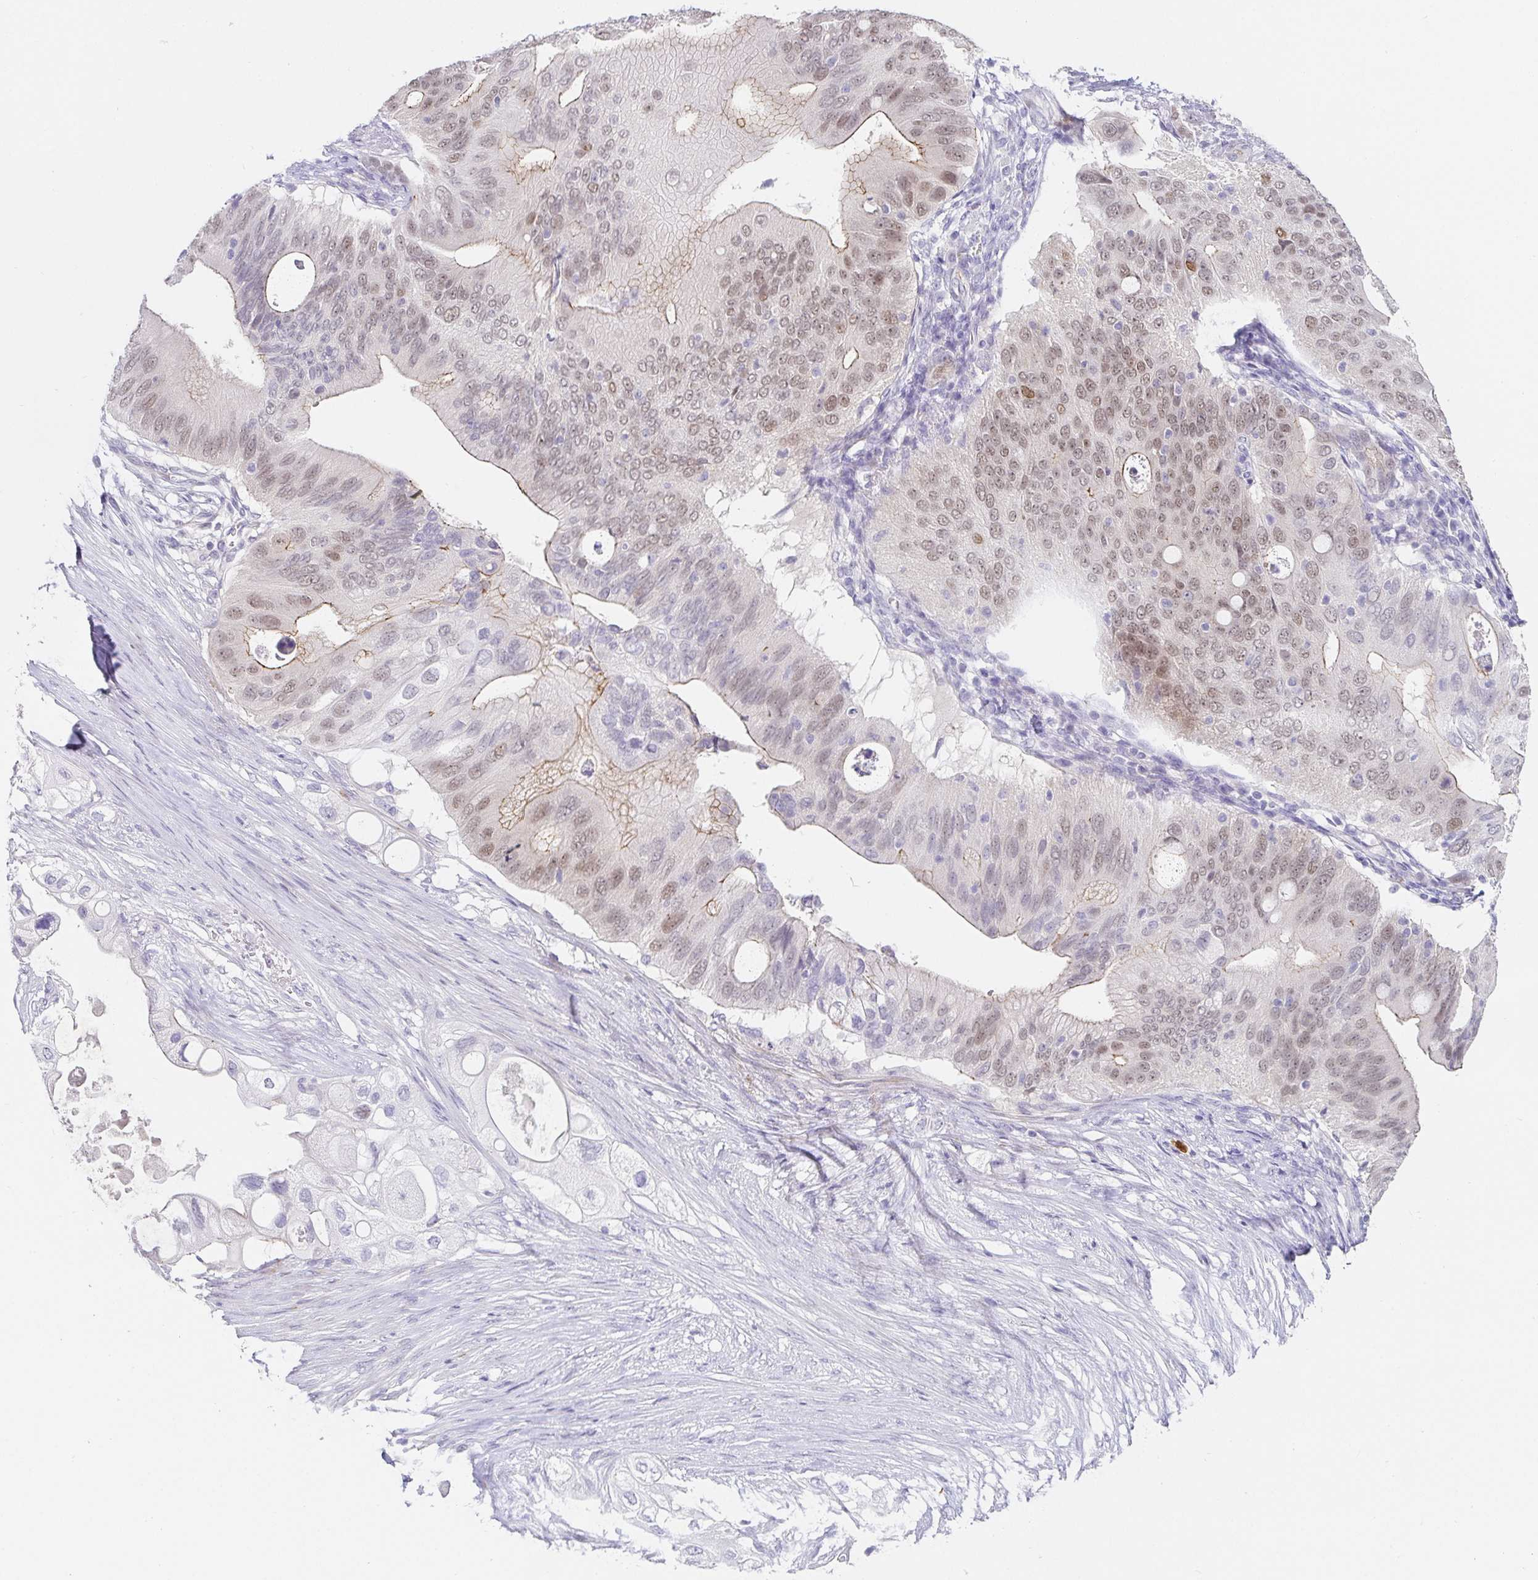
{"staining": {"intensity": "weak", "quantity": "25%-75%", "location": "cytoplasmic/membranous,nuclear"}, "tissue": "pancreatic cancer", "cell_type": "Tumor cells", "image_type": "cancer", "snomed": [{"axis": "morphology", "description": "Adenocarcinoma, NOS"}, {"axis": "topography", "description": "Pancreas"}], "caption": "About 25%-75% of tumor cells in human pancreatic cancer display weak cytoplasmic/membranous and nuclear protein positivity as visualized by brown immunohistochemical staining.", "gene": "PDX1", "patient": {"sex": "female", "age": 72}}